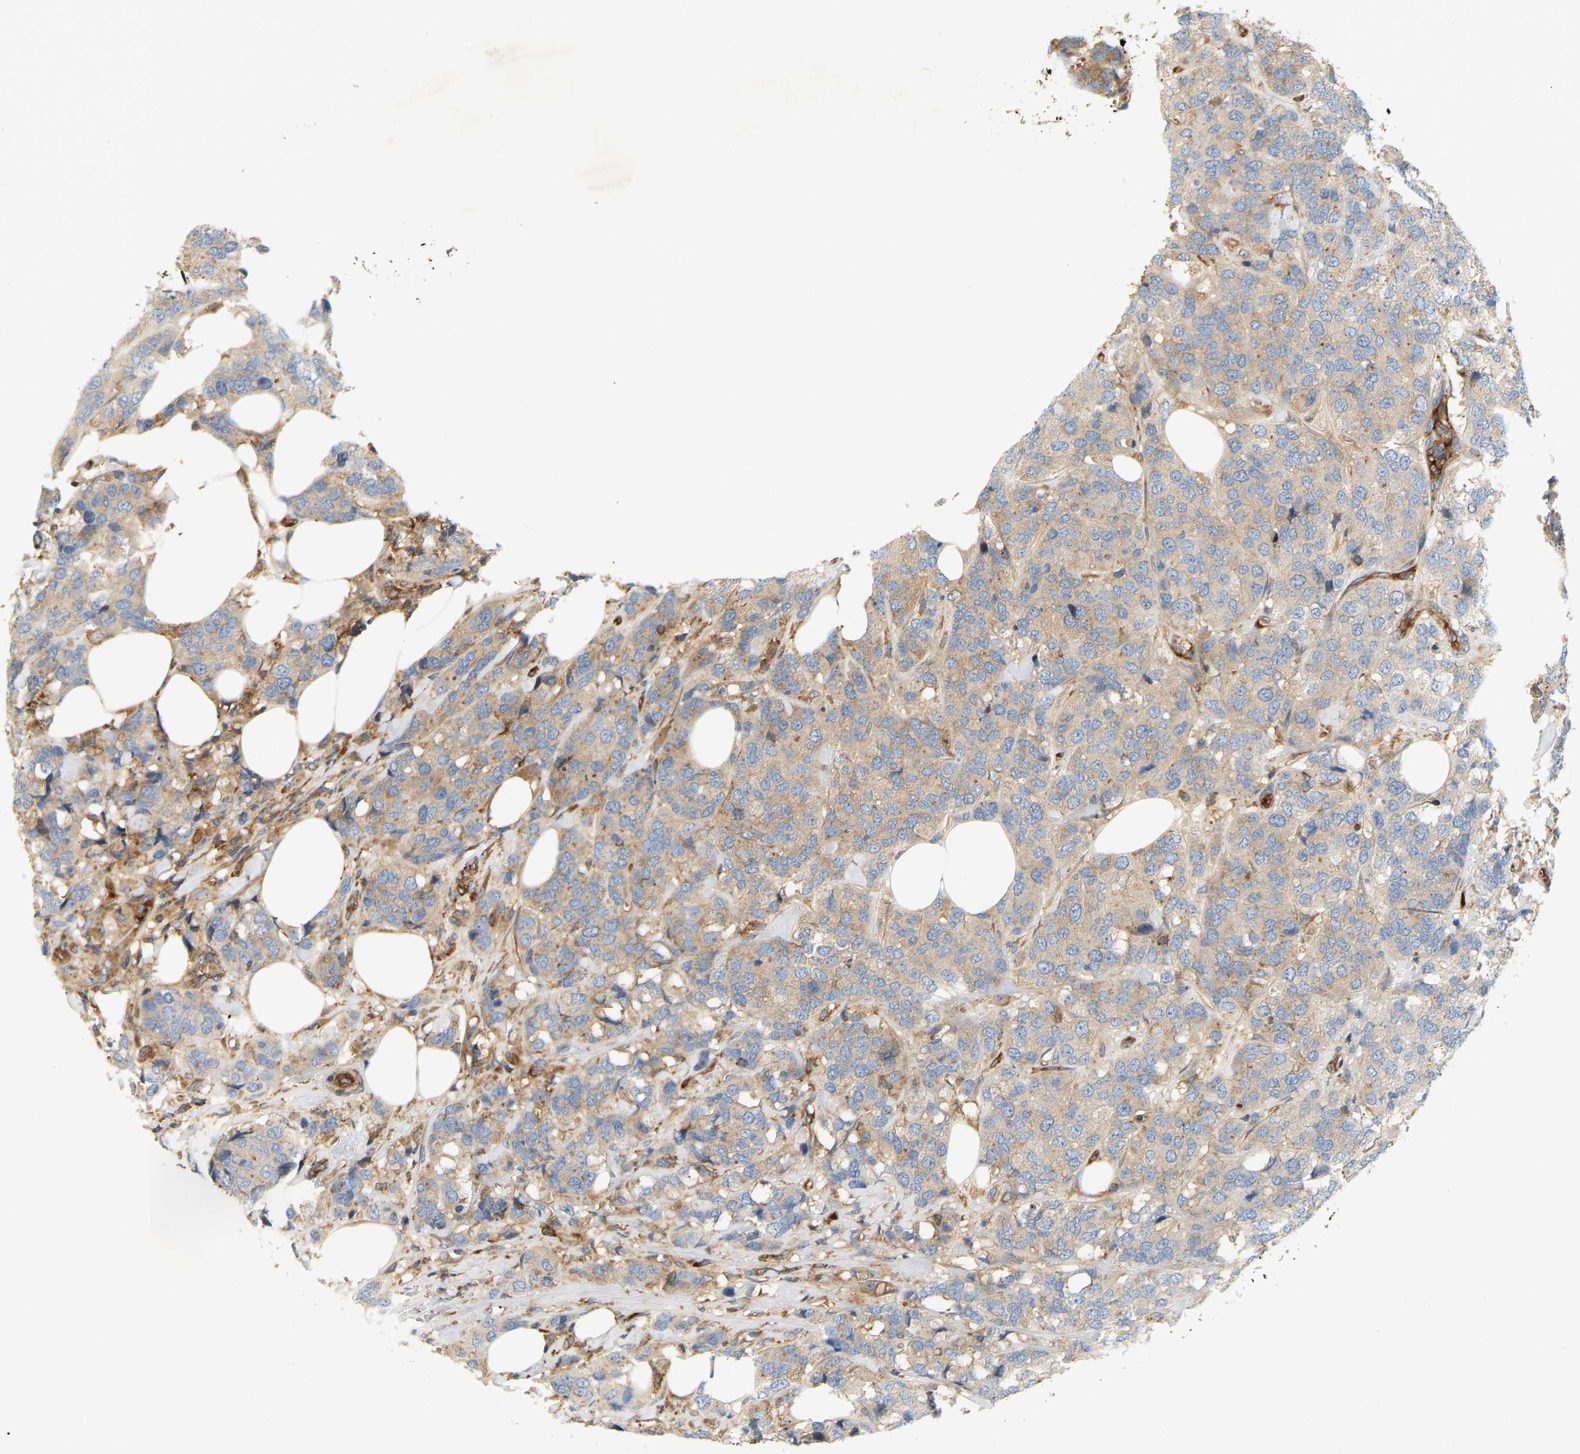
{"staining": {"intensity": "weak", "quantity": "<25%", "location": "cytoplasmic/membranous"}, "tissue": "breast cancer", "cell_type": "Tumor cells", "image_type": "cancer", "snomed": [{"axis": "morphology", "description": "Lobular carcinoma"}, {"axis": "topography", "description": "Breast"}], "caption": "Immunohistochemical staining of human breast cancer (lobular carcinoma) displays no significant expression in tumor cells. (Immunohistochemistry (ihc), brightfield microscopy, high magnification).", "gene": "AKAP13", "patient": {"sex": "female", "age": 59}}